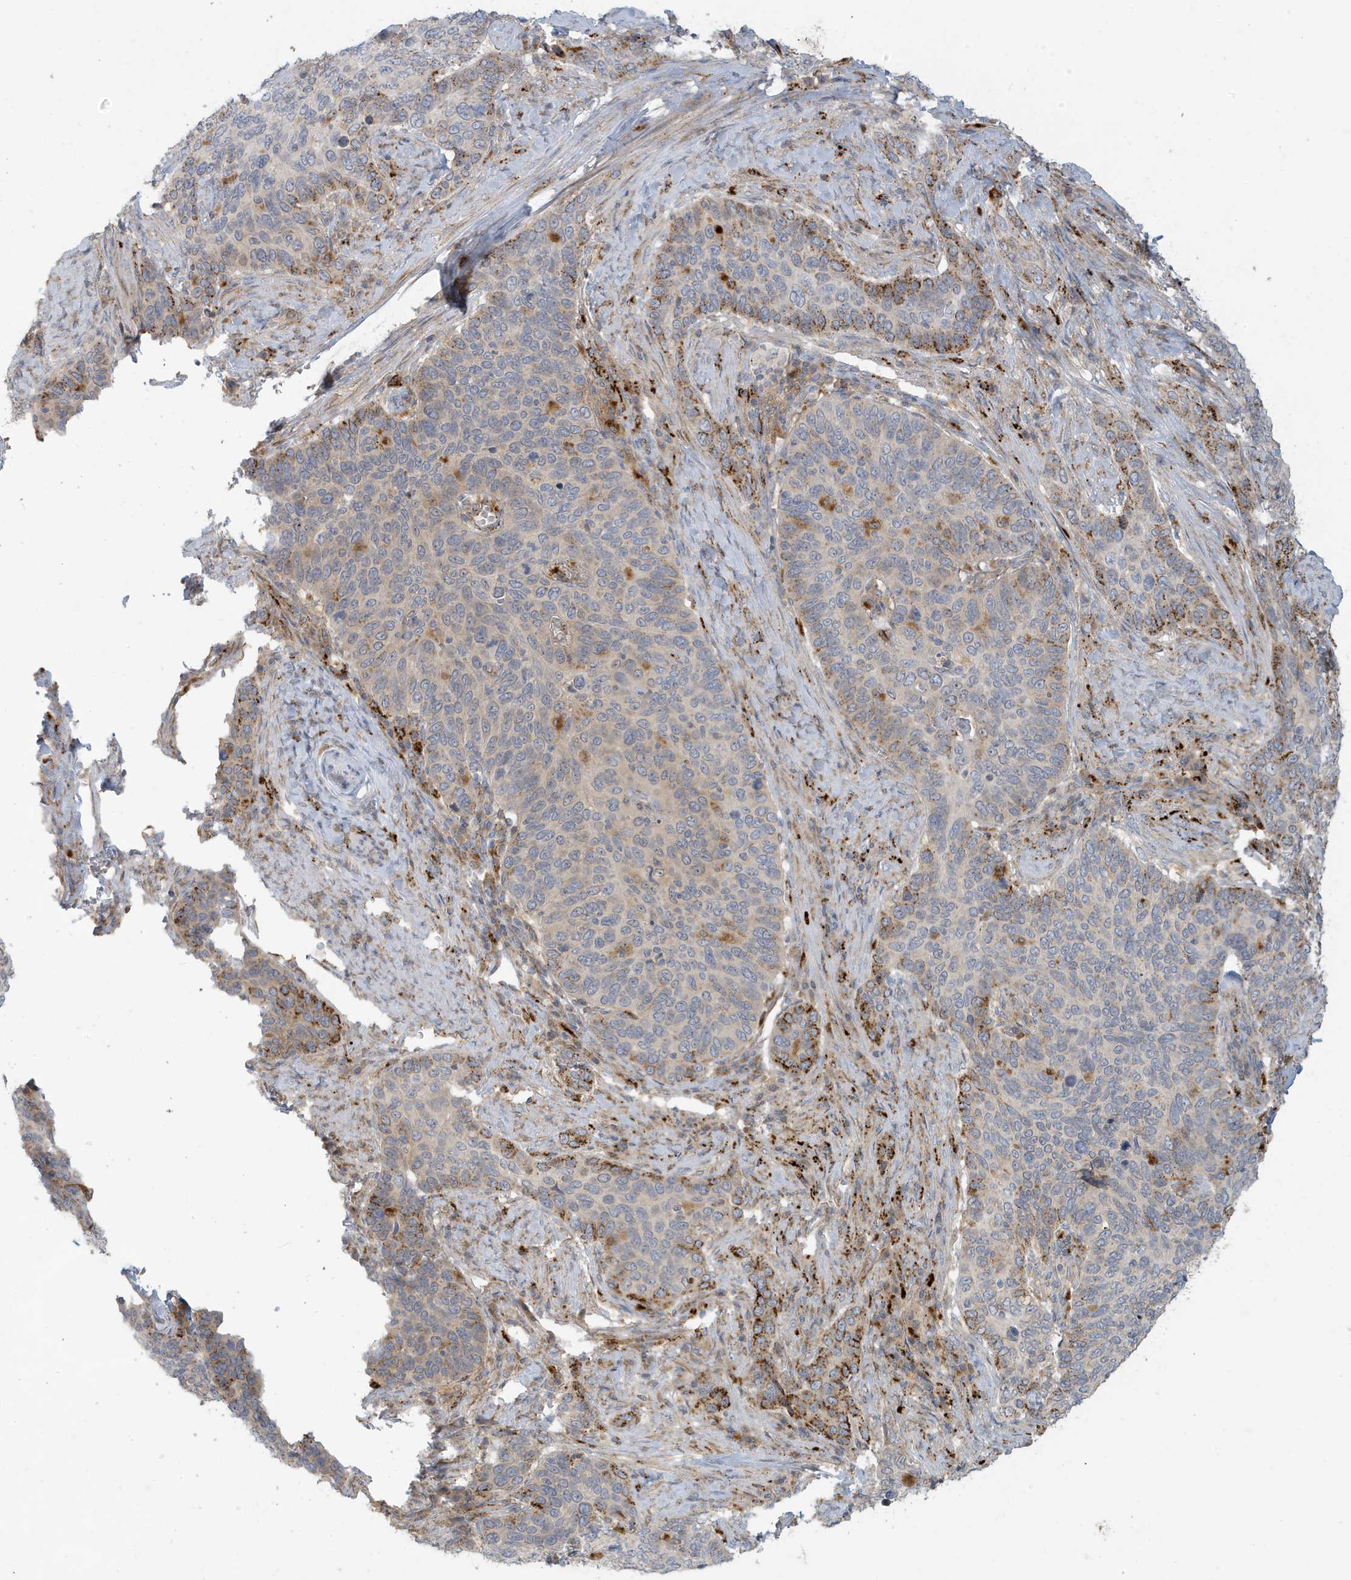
{"staining": {"intensity": "moderate", "quantity": "<25%", "location": "cytoplasmic/membranous"}, "tissue": "cervical cancer", "cell_type": "Tumor cells", "image_type": "cancer", "snomed": [{"axis": "morphology", "description": "Squamous cell carcinoma, NOS"}, {"axis": "topography", "description": "Cervix"}], "caption": "Protein expression analysis of human cervical cancer (squamous cell carcinoma) reveals moderate cytoplasmic/membranous staining in about <25% of tumor cells.", "gene": "MCOLN1", "patient": {"sex": "female", "age": 60}}